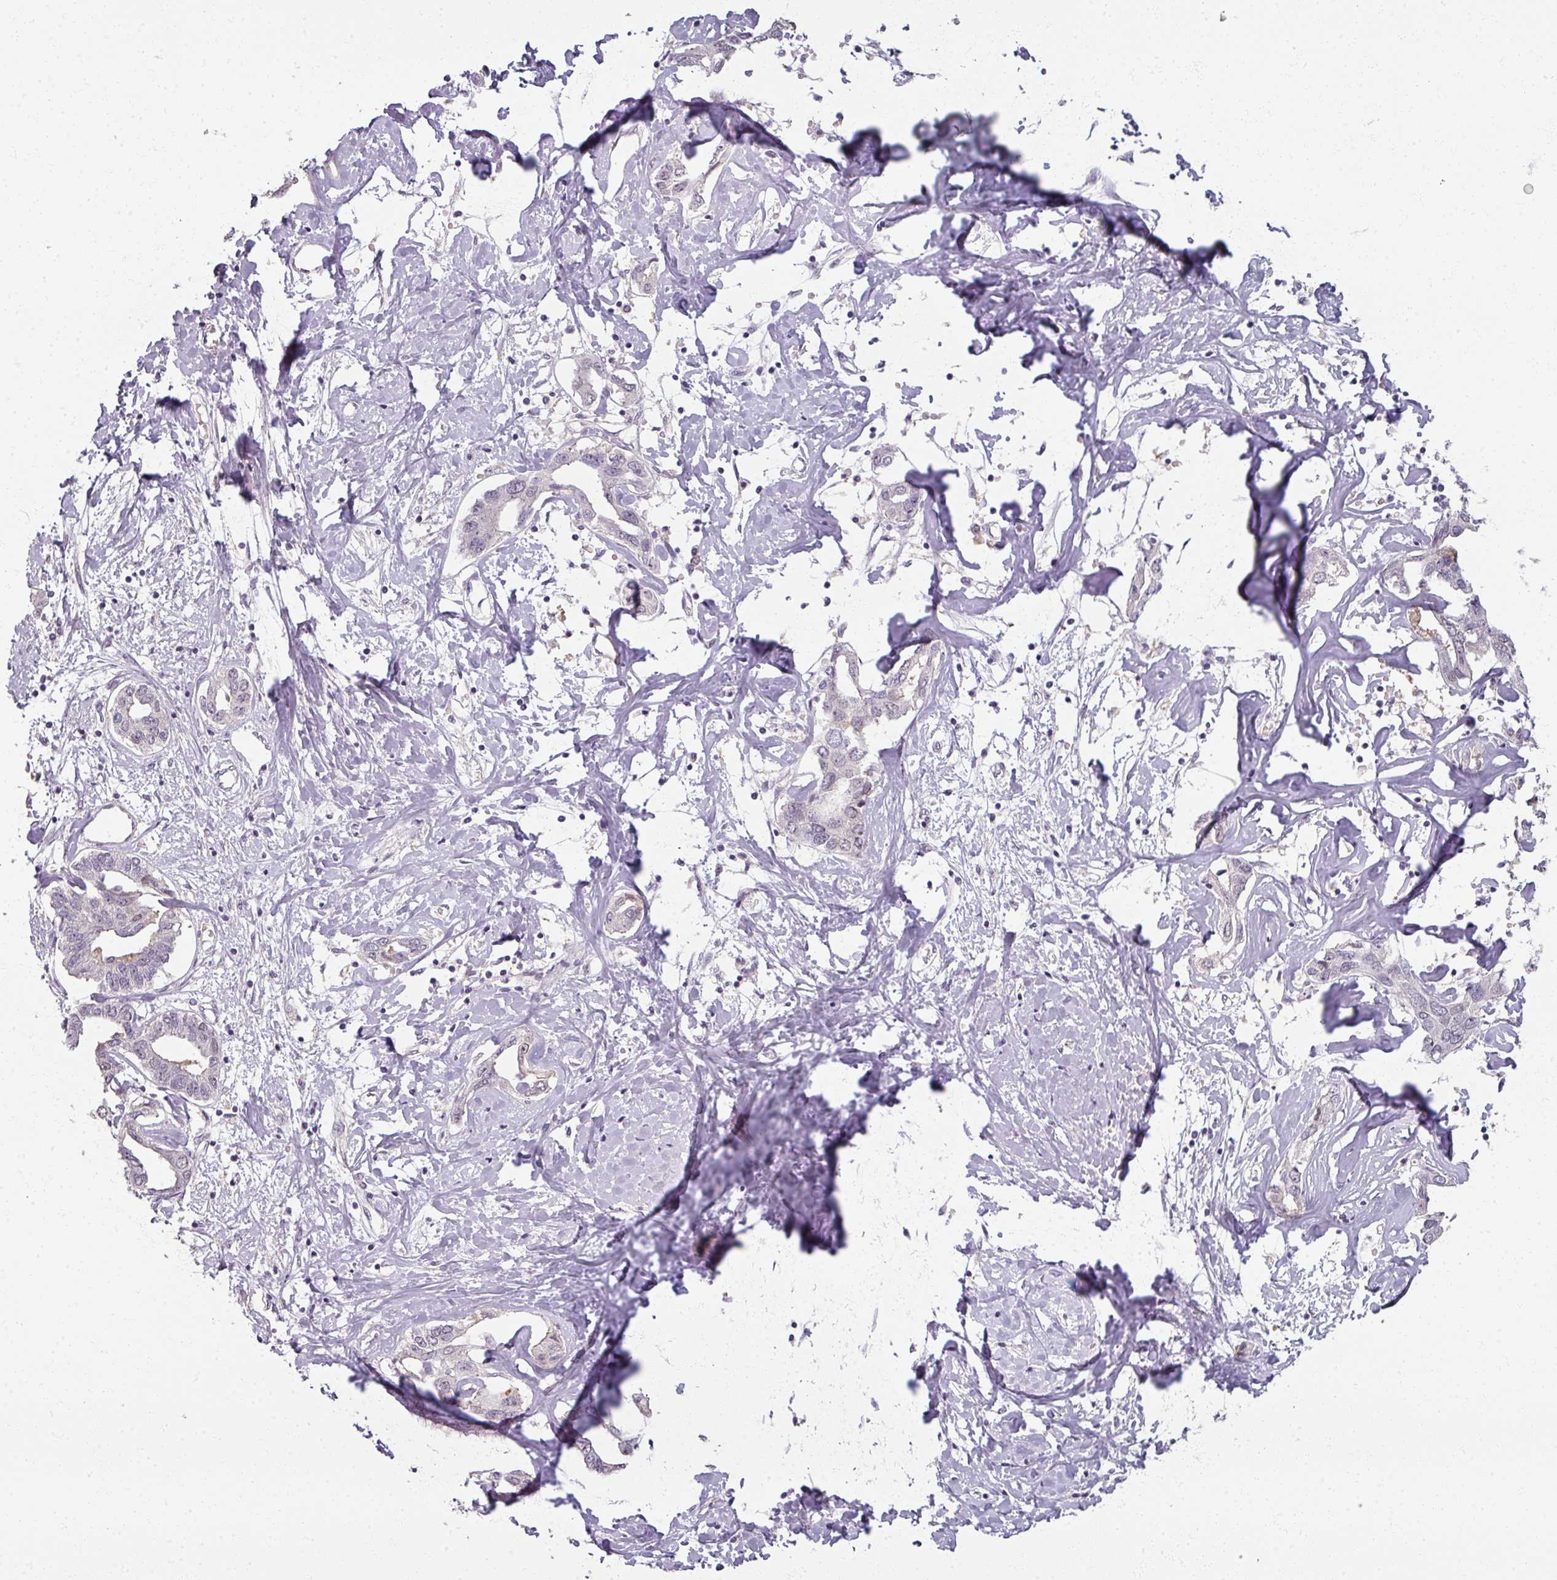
{"staining": {"intensity": "negative", "quantity": "none", "location": "none"}, "tissue": "liver cancer", "cell_type": "Tumor cells", "image_type": "cancer", "snomed": [{"axis": "morphology", "description": "Cholangiocarcinoma"}, {"axis": "topography", "description": "Liver"}], "caption": "A micrograph of cholangiocarcinoma (liver) stained for a protein displays no brown staining in tumor cells.", "gene": "MYMK", "patient": {"sex": "male", "age": 59}}